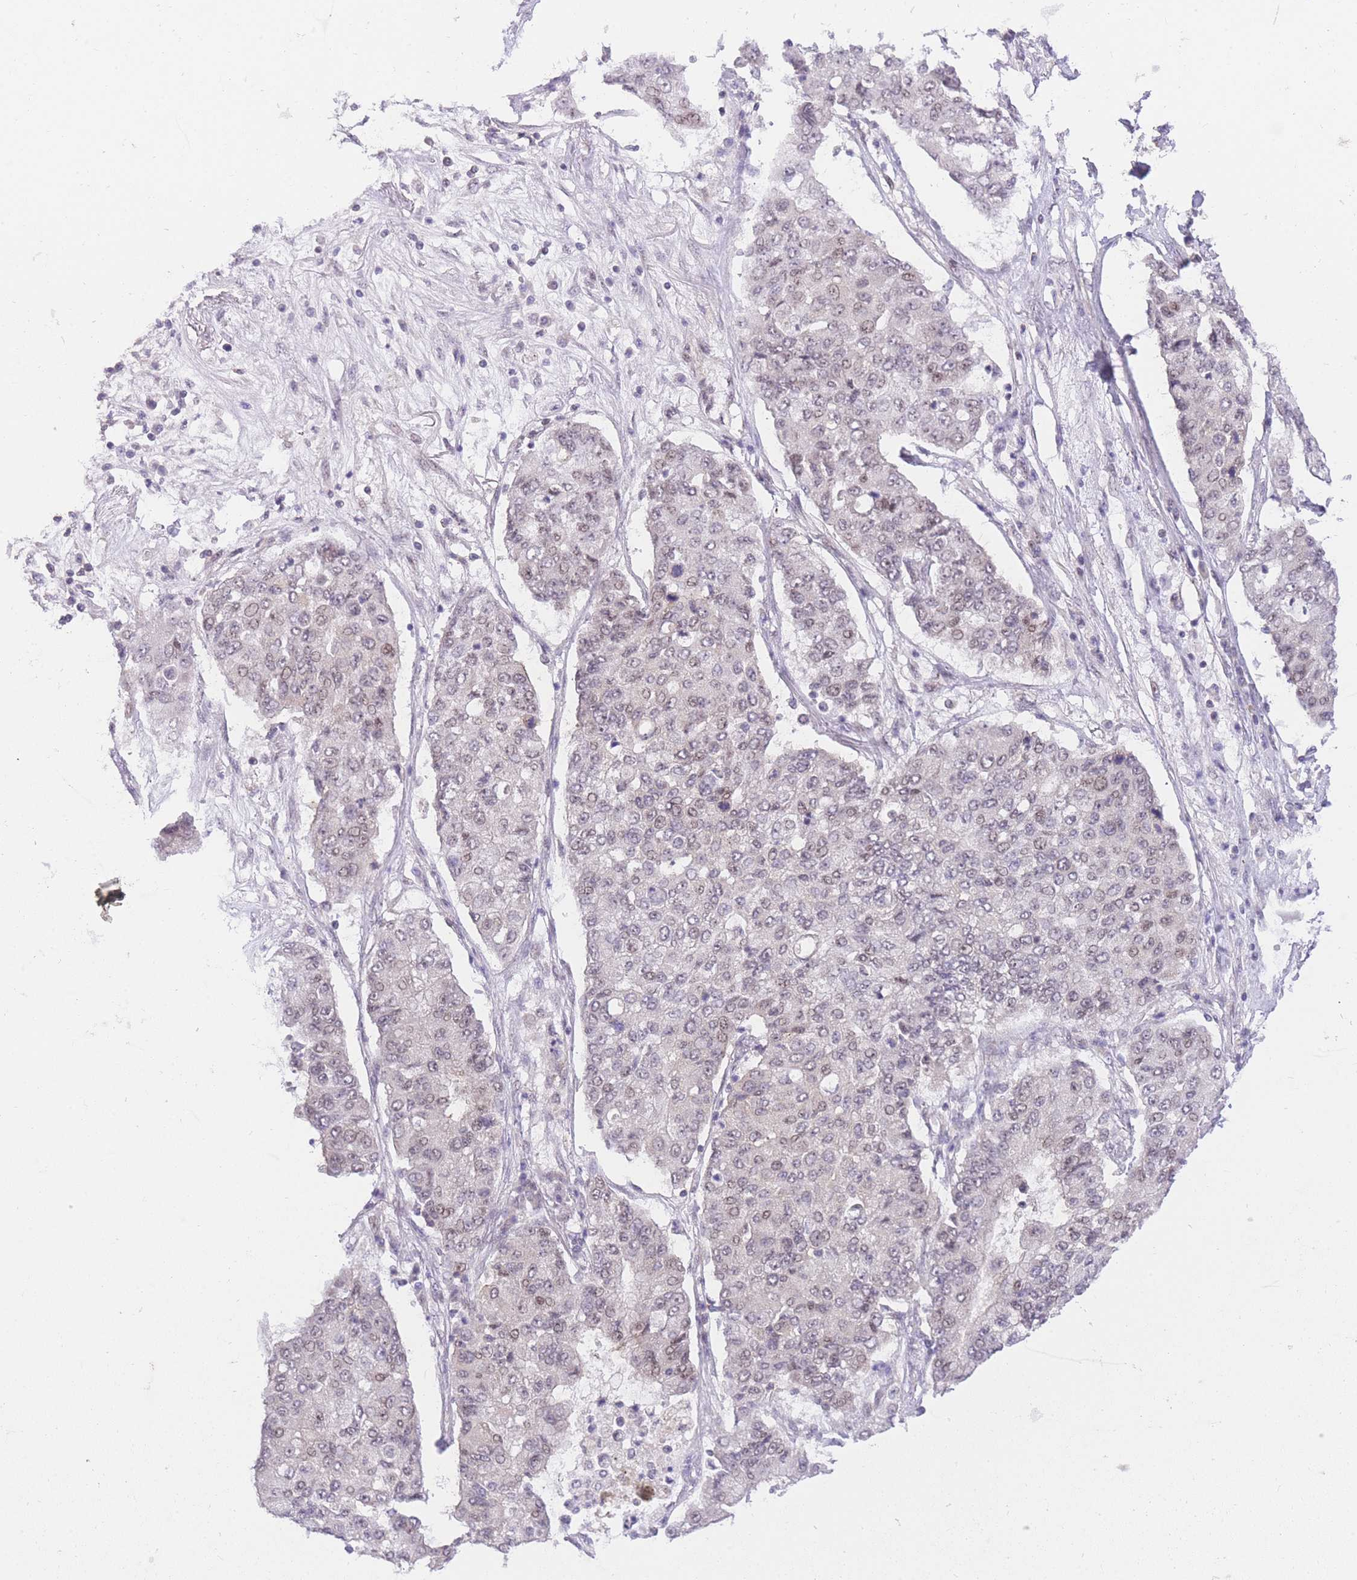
{"staining": {"intensity": "weak", "quantity": "25%-75%", "location": "nuclear"}, "tissue": "lung cancer", "cell_type": "Tumor cells", "image_type": "cancer", "snomed": [{"axis": "morphology", "description": "Squamous cell carcinoma, NOS"}, {"axis": "topography", "description": "Lung"}], "caption": "Immunohistochemical staining of lung cancer demonstrates weak nuclear protein staining in about 25%-75% of tumor cells. Immunohistochemistry (ihc) stains the protein in brown and the nuclei are stained blue.", "gene": "STK39", "patient": {"sex": "male", "age": 74}}